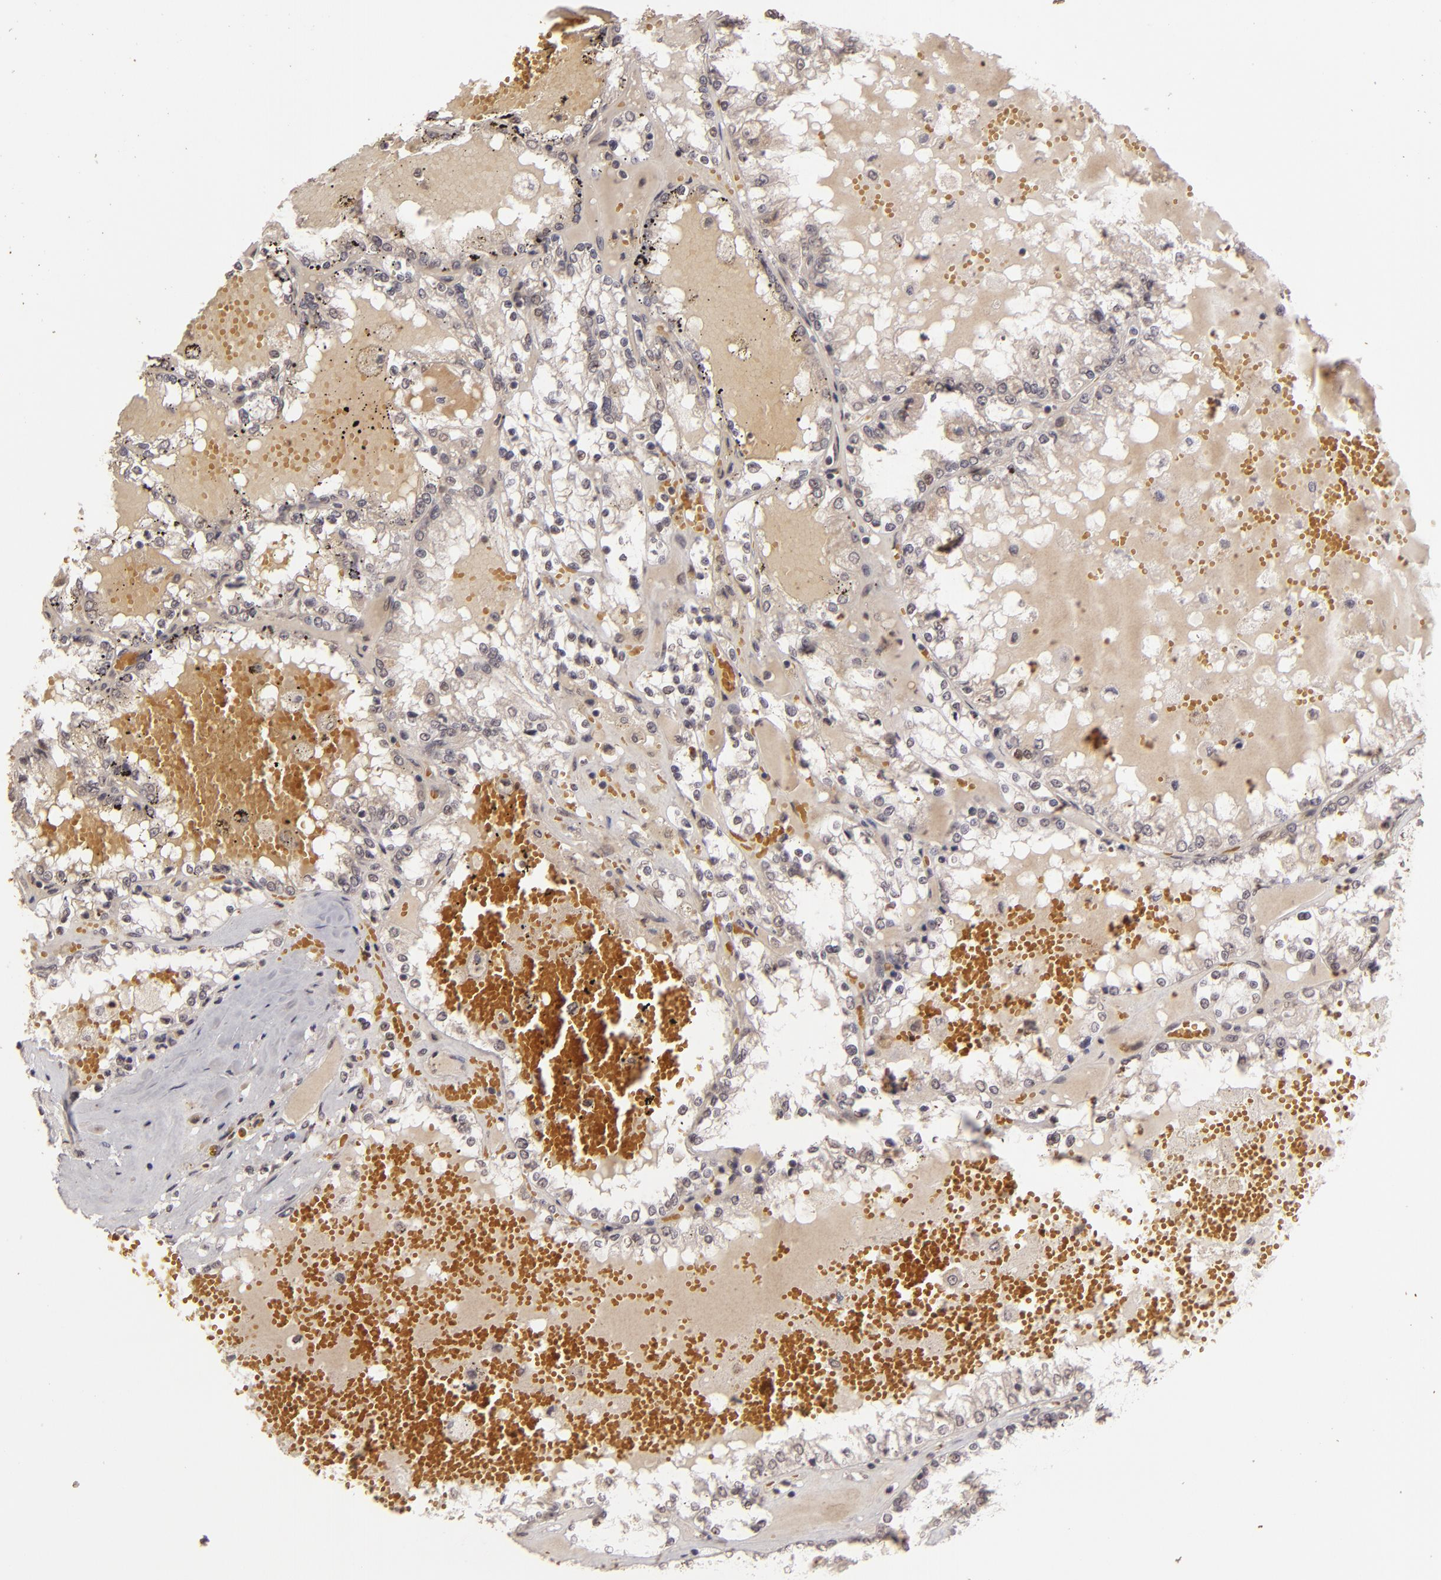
{"staining": {"intensity": "negative", "quantity": "none", "location": "none"}, "tissue": "renal cancer", "cell_type": "Tumor cells", "image_type": "cancer", "snomed": [{"axis": "morphology", "description": "Adenocarcinoma, NOS"}, {"axis": "topography", "description": "Kidney"}], "caption": "High power microscopy micrograph of an IHC image of renal adenocarcinoma, revealing no significant staining in tumor cells.", "gene": "DFFA", "patient": {"sex": "female", "age": 56}}